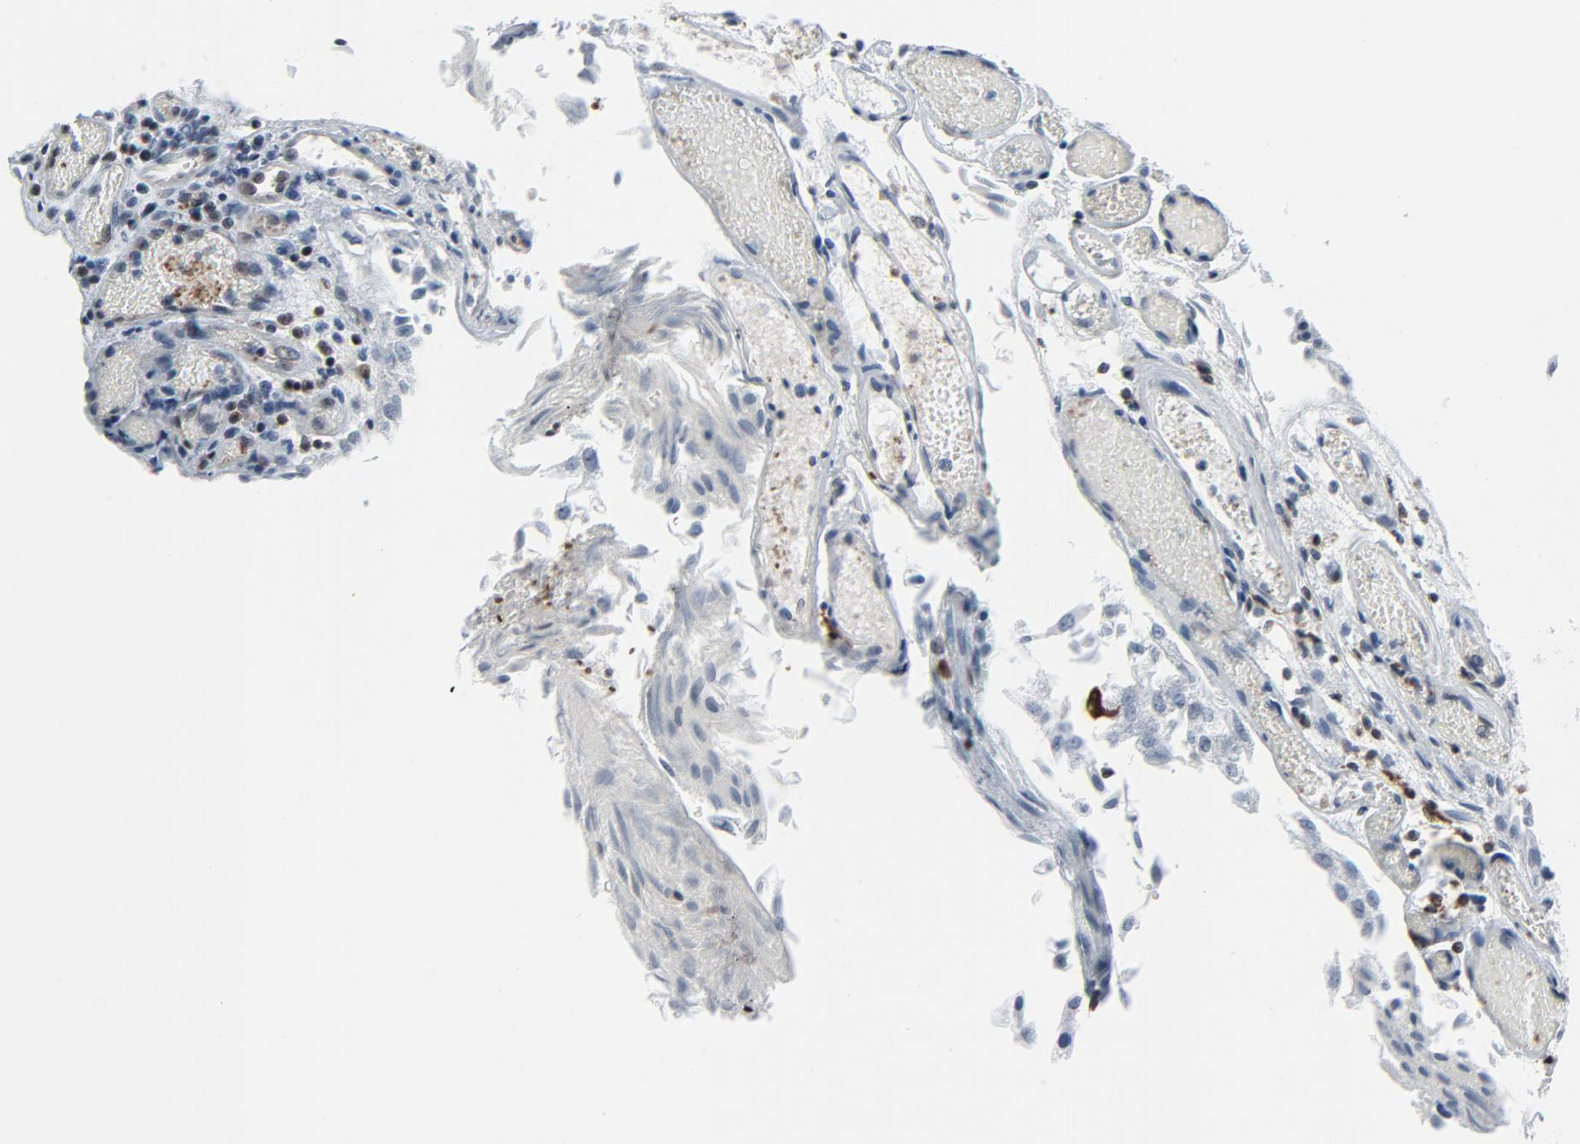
{"staining": {"intensity": "negative", "quantity": "none", "location": "none"}, "tissue": "urothelial cancer", "cell_type": "Tumor cells", "image_type": "cancer", "snomed": [{"axis": "morphology", "description": "Urothelial carcinoma, Low grade"}, {"axis": "topography", "description": "Urinary bladder"}], "caption": "The photomicrograph displays no staining of tumor cells in urothelial cancer.", "gene": "STAT5A", "patient": {"sex": "male", "age": 86}}